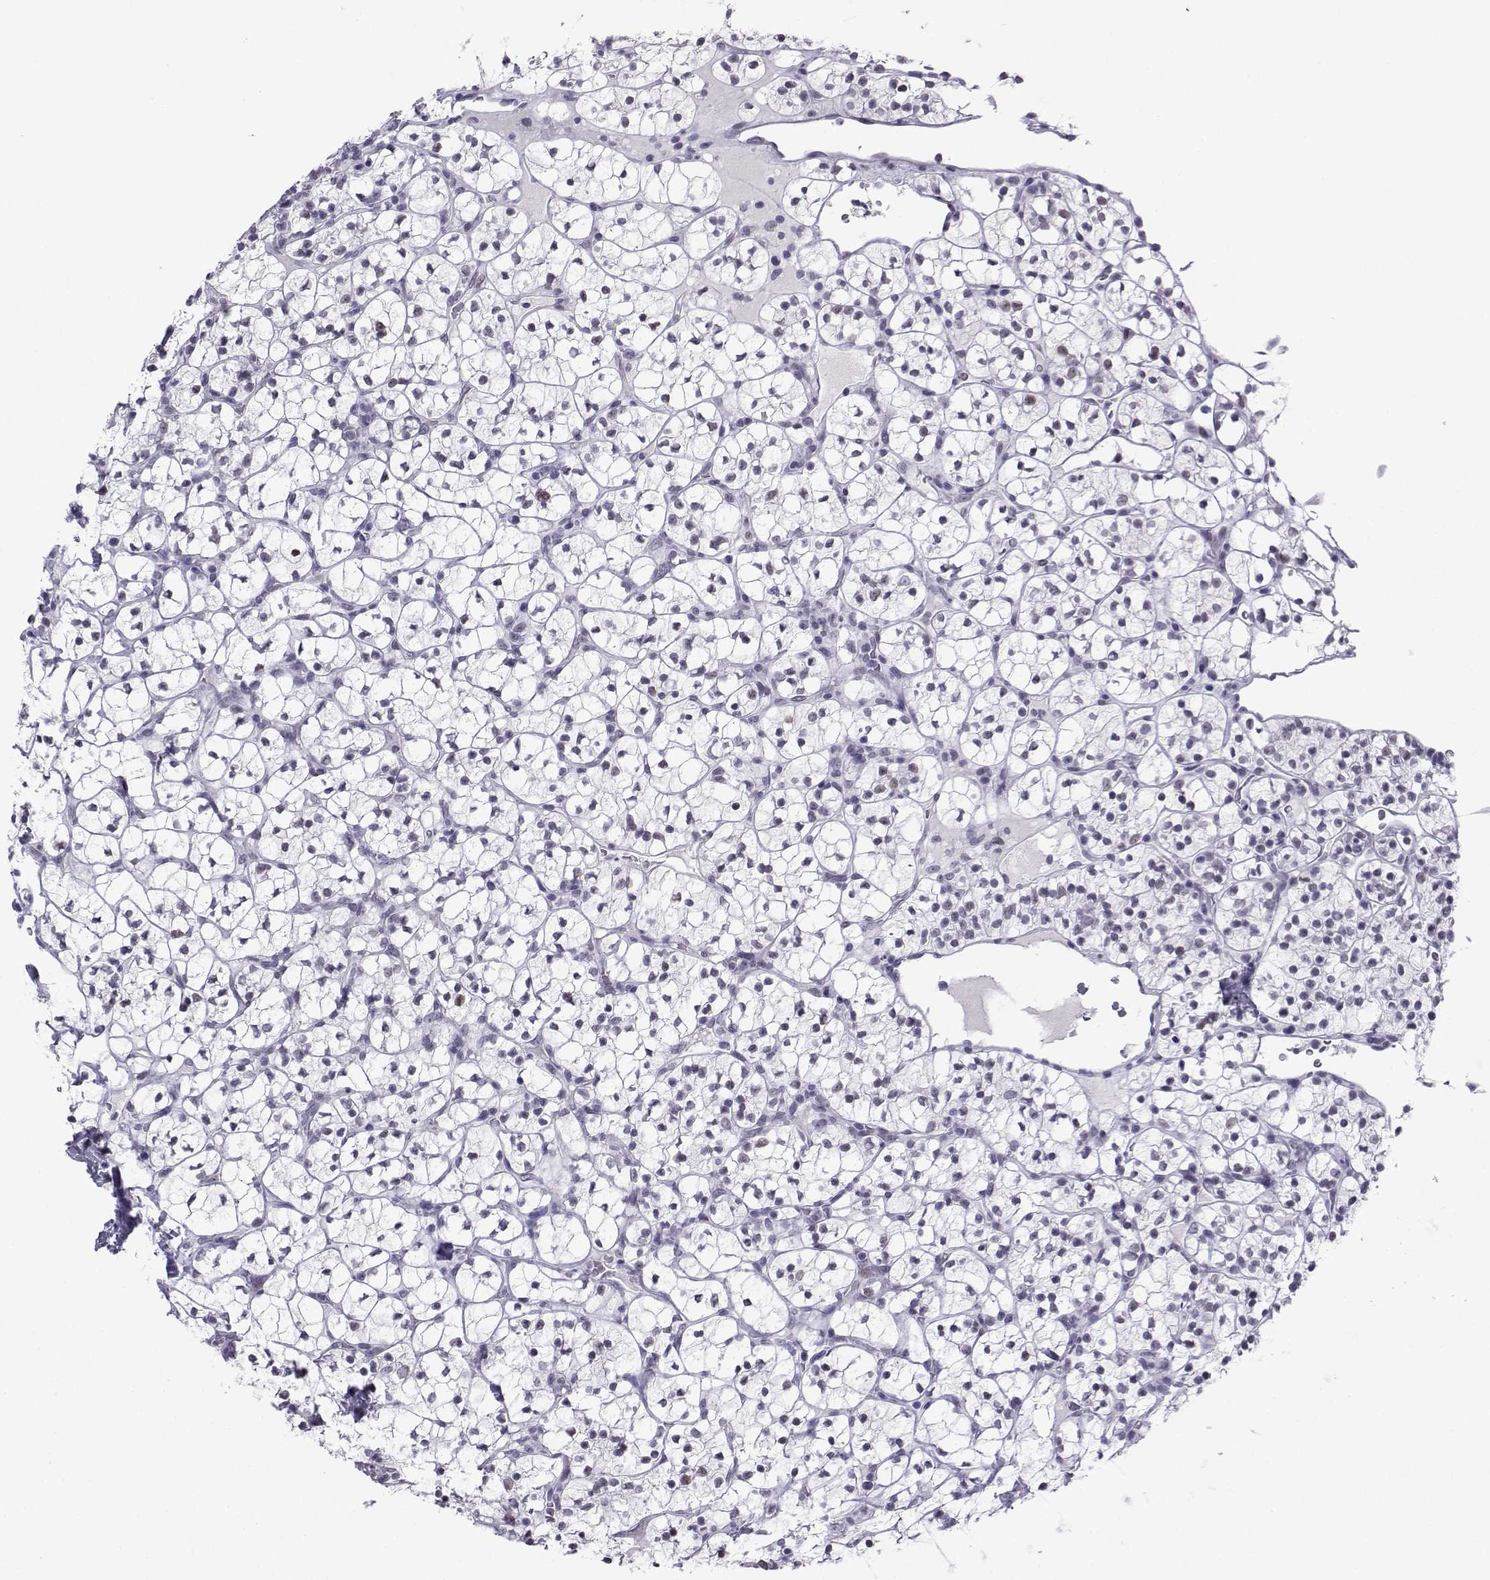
{"staining": {"intensity": "negative", "quantity": "none", "location": "none"}, "tissue": "renal cancer", "cell_type": "Tumor cells", "image_type": "cancer", "snomed": [{"axis": "morphology", "description": "Adenocarcinoma, NOS"}, {"axis": "topography", "description": "Kidney"}], "caption": "A high-resolution image shows immunohistochemistry (IHC) staining of renal adenocarcinoma, which shows no significant positivity in tumor cells.", "gene": "LORICRIN", "patient": {"sex": "female", "age": 89}}